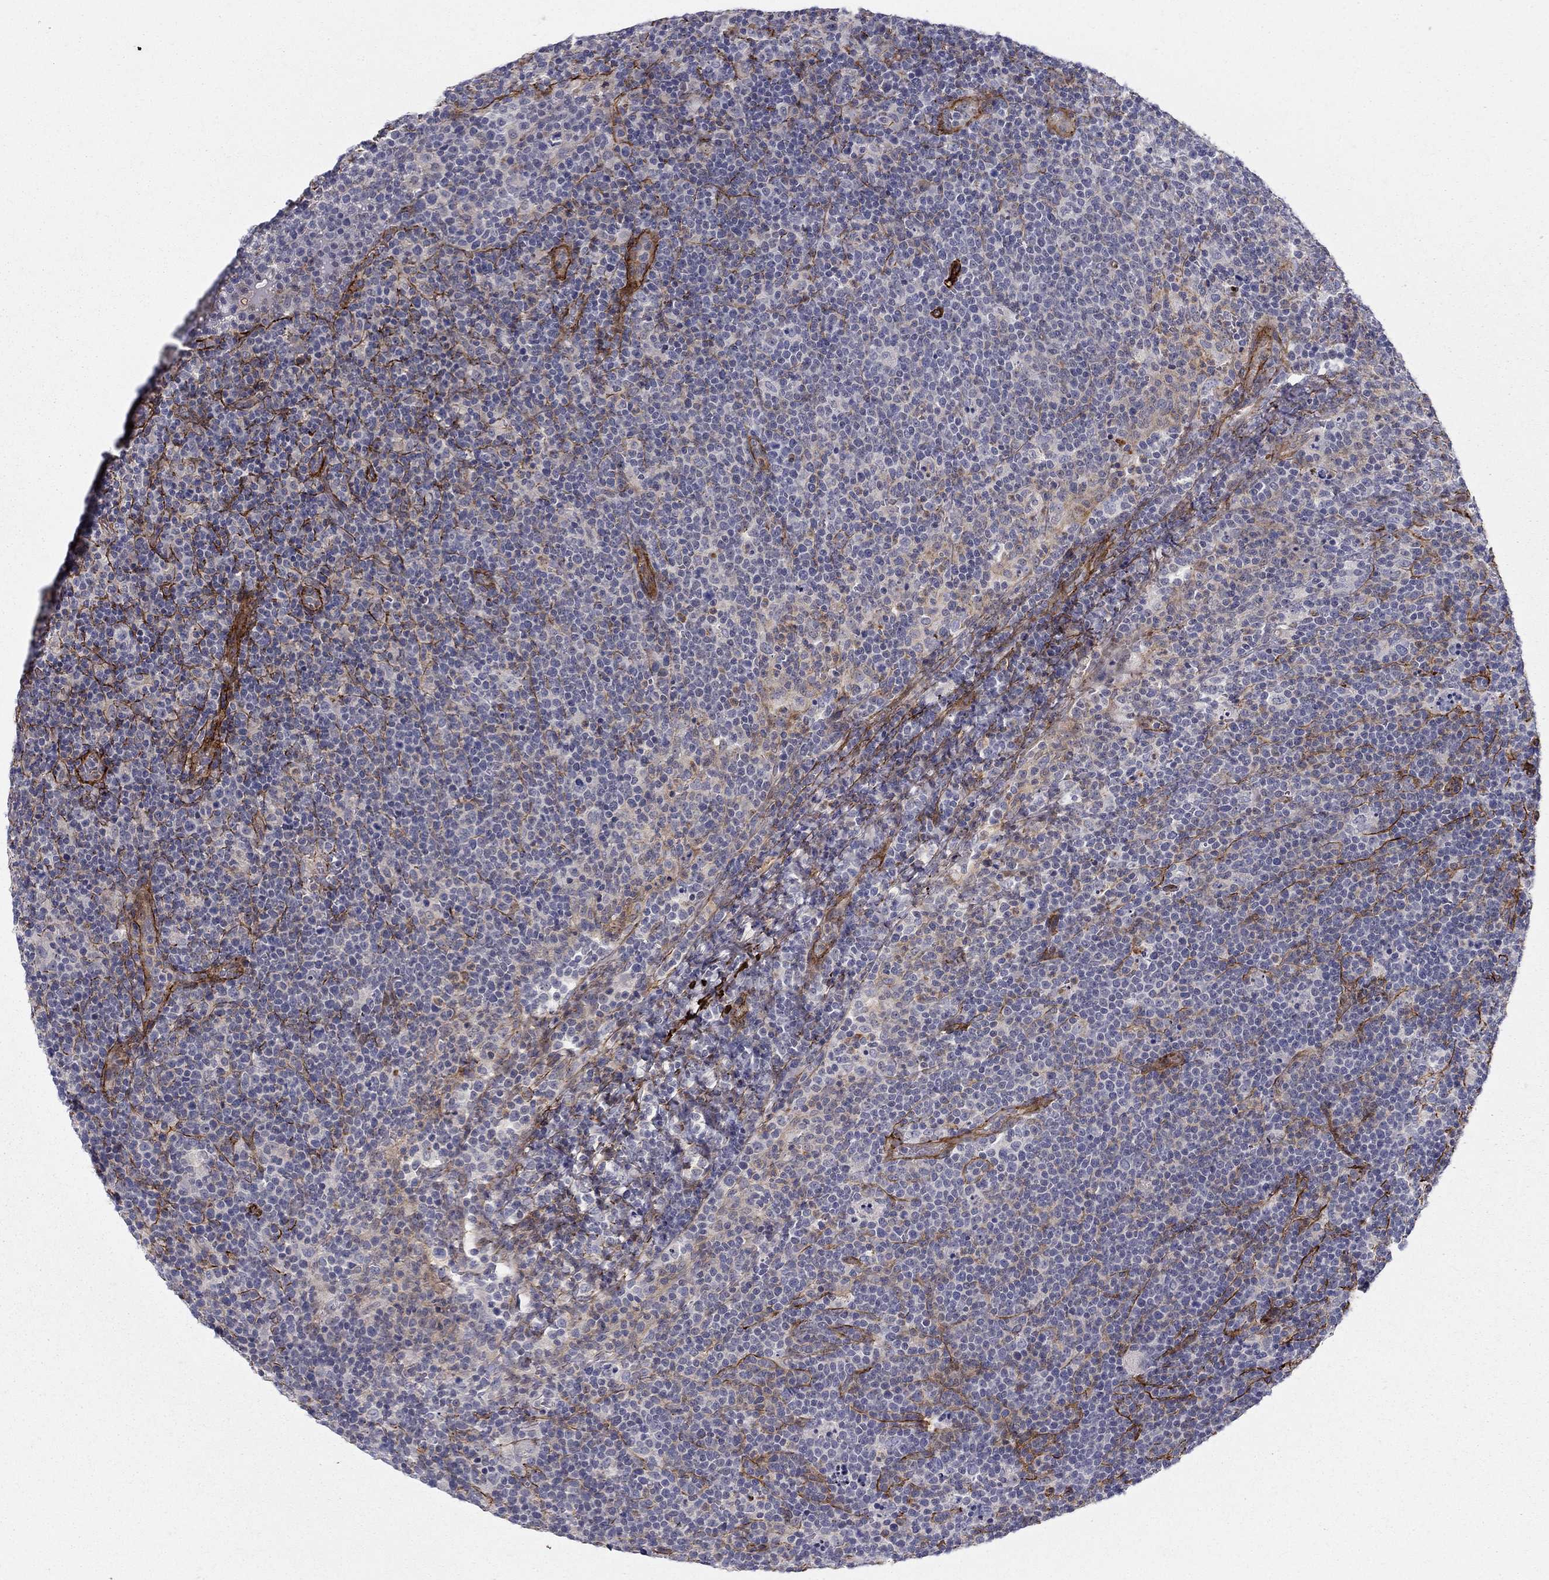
{"staining": {"intensity": "negative", "quantity": "none", "location": "none"}, "tissue": "lymphoma", "cell_type": "Tumor cells", "image_type": "cancer", "snomed": [{"axis": "morphology", "description": "Malignant lymphoma, non-Hodgkin's type, High grade"}, {"axis": "topography", "description": "Lymph node"}], "caption": "Tumor cells are negative for protein expression in human high-grade malignant lymphoma, non-Hodgkin's type.", "gene": "KRBA1", "patient": {"sex": "male", "age": 61}}